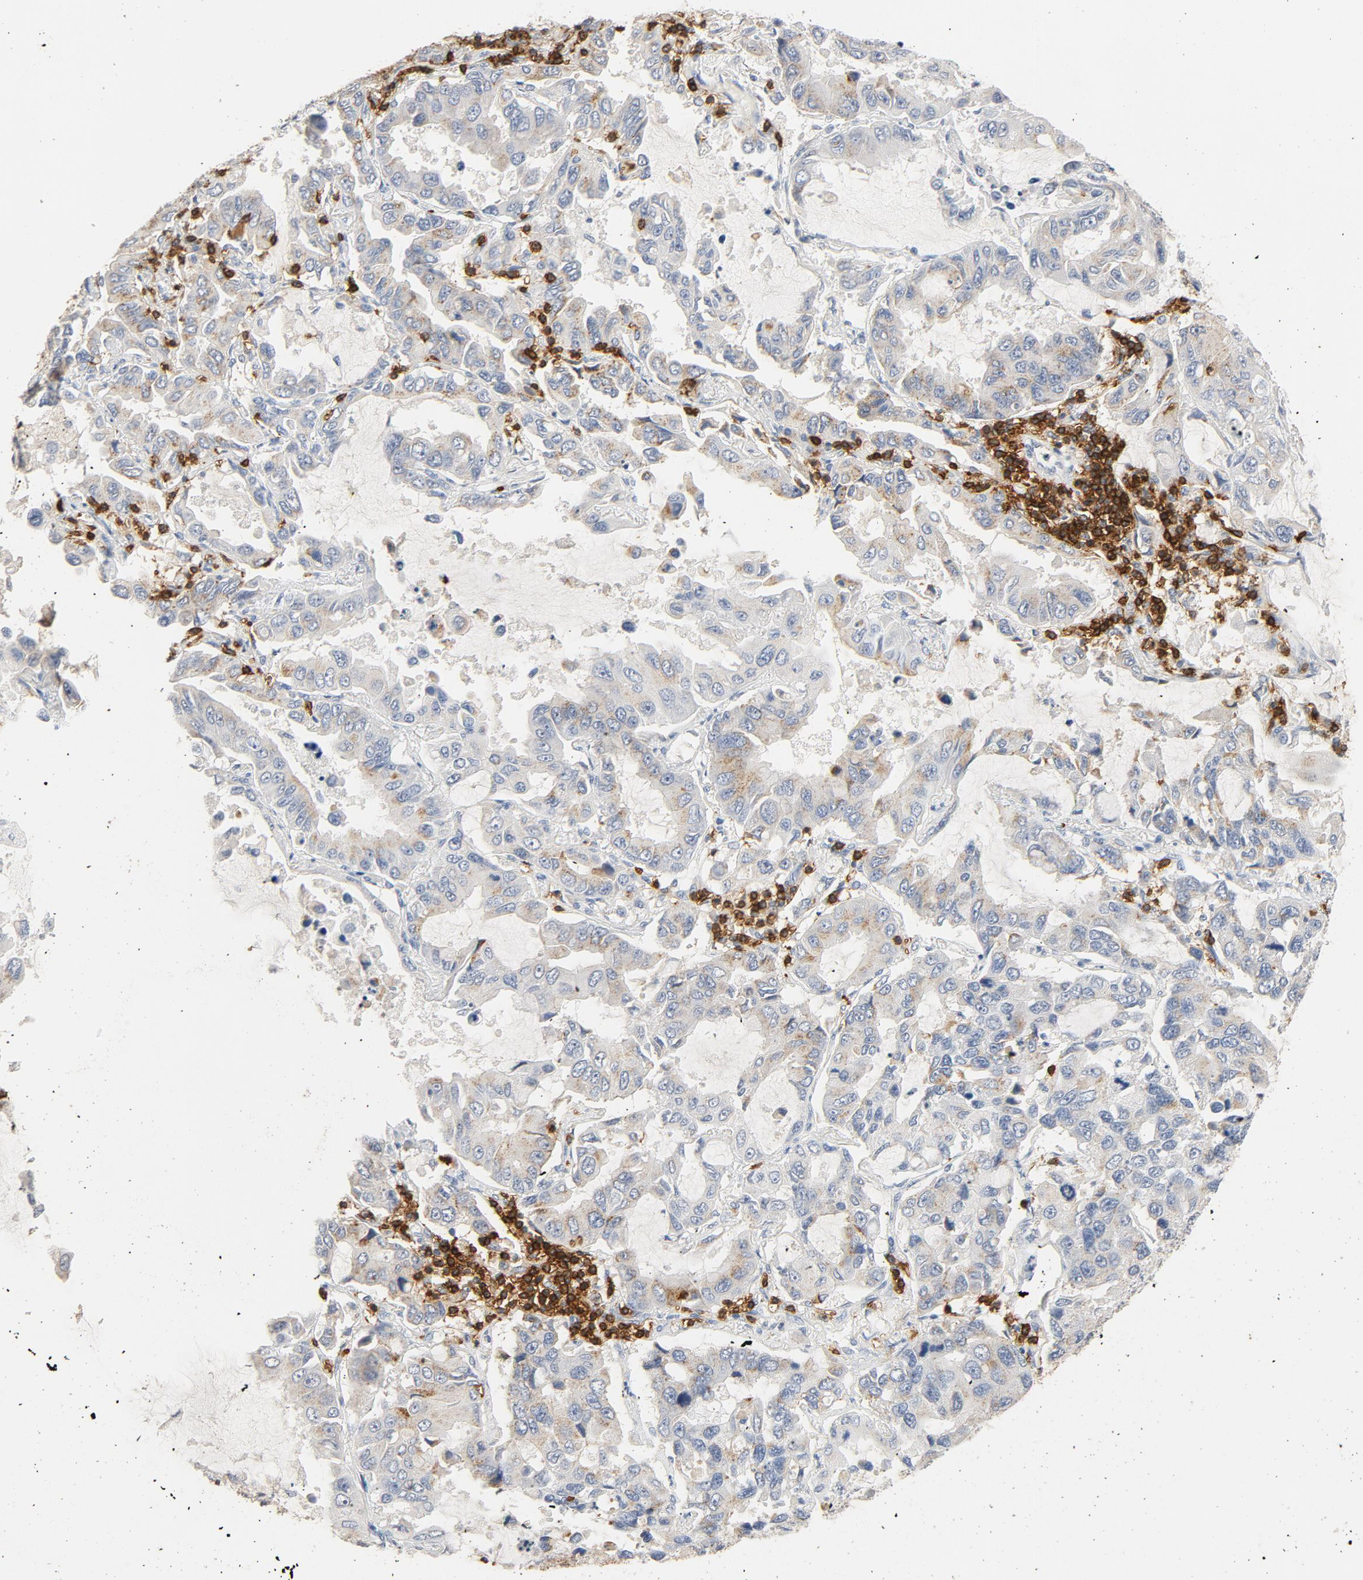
{"staining": {"intensity": "weak", "quantity": ">75%", "location": "cytoplasmic/membranous"}, "tissue": "lung cancer", "cell_type": "Tumor cells", "image_type": "cancer", "snomed": [{"axis": "morphology", "description": "Adenocarcinoma, NOS"}, {"axis": "topography", "description": "Lung"}], "caption": "Adenocarcinoma (lung) stained with DAB (3,3'-diaminobenzidine) immunohistochemistry (IHC) displays low levels of weak cytoplasmic/membranous positivity in approximately >75% of tumor cells.", "gene": "CD247", "patient": {"sex": "male", "age": 64}}